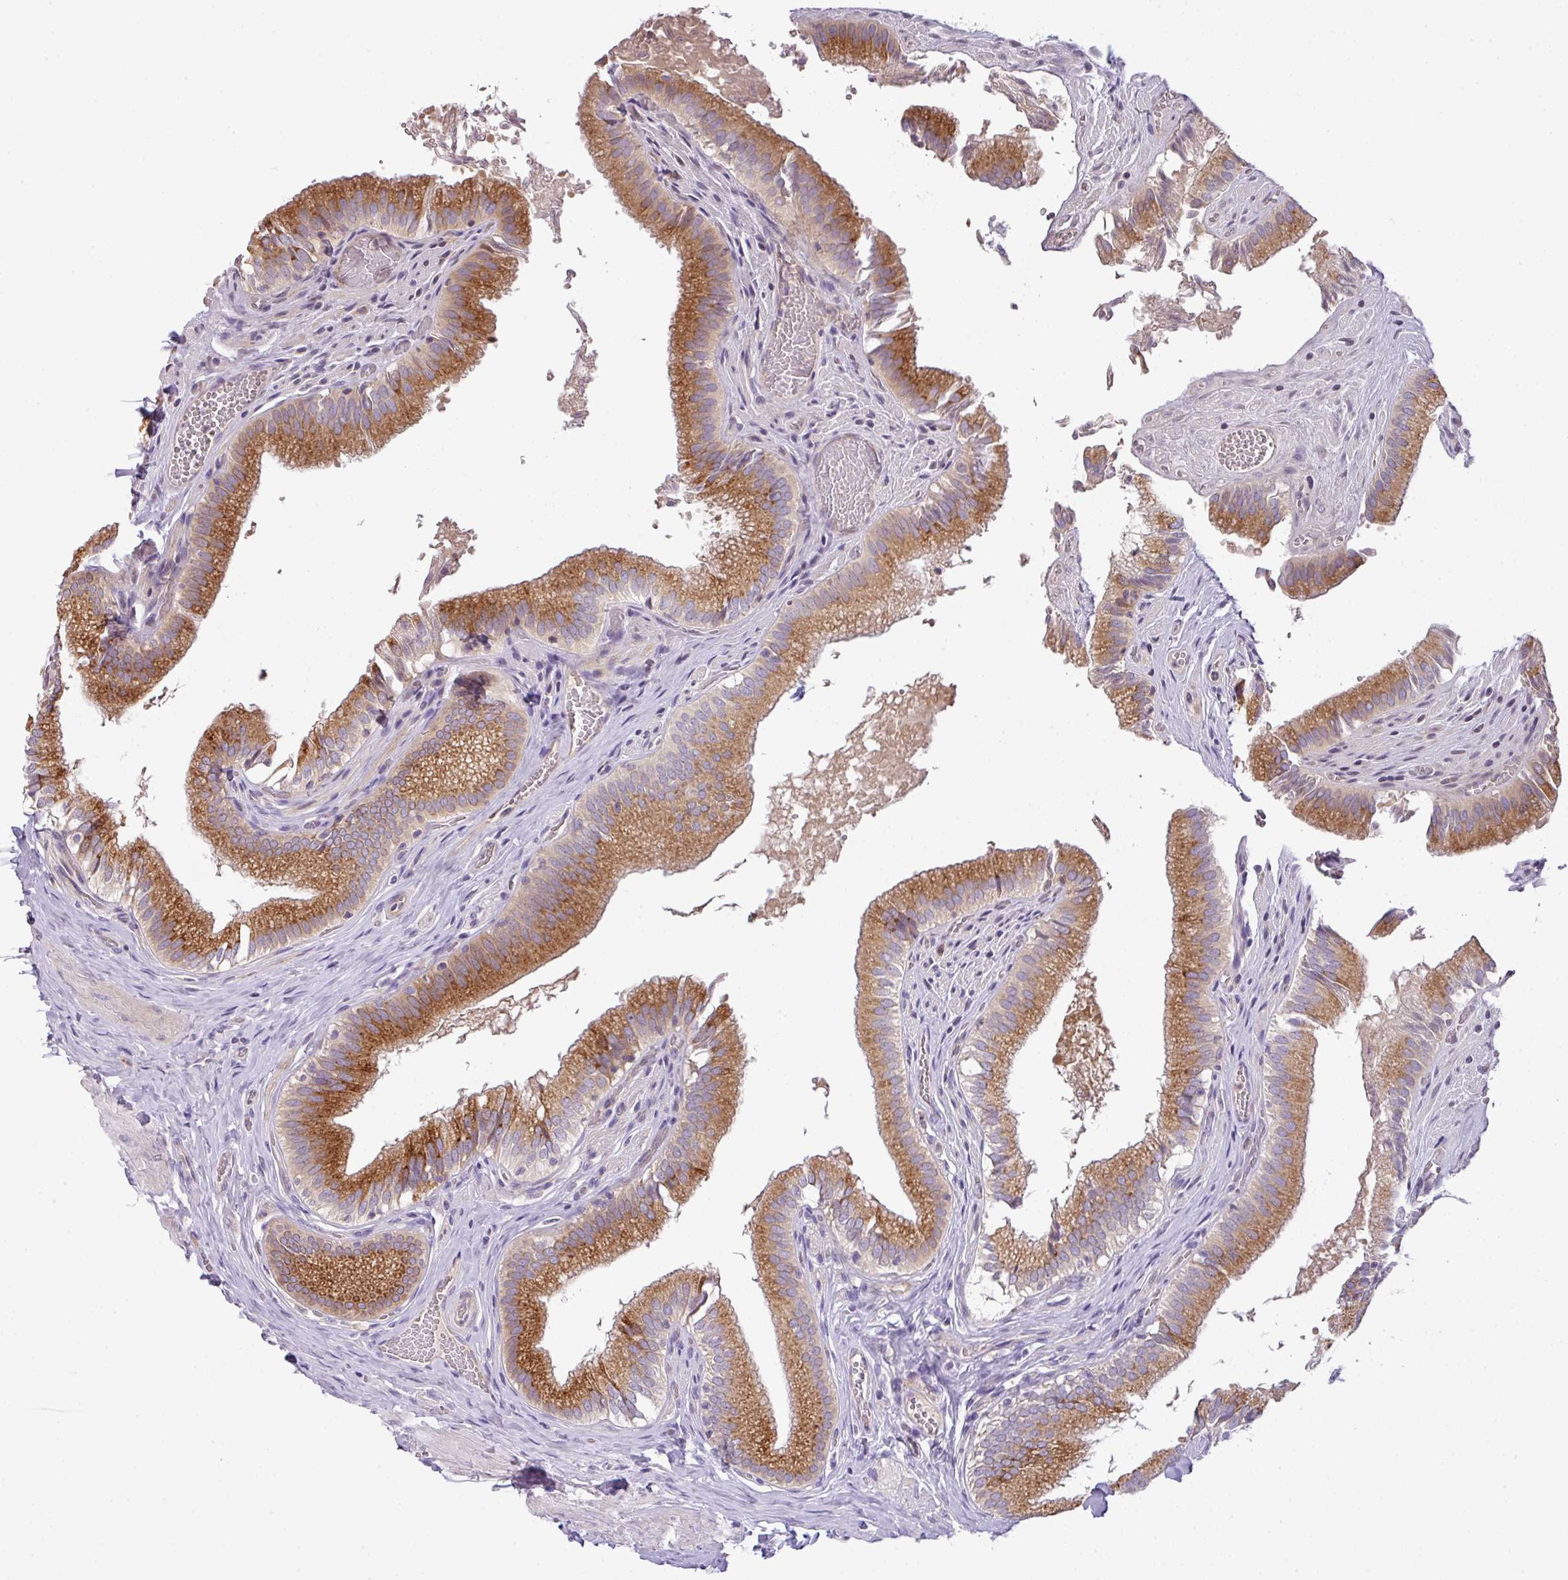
{"staining": {"intensity": "moderate", "quantity": ">75%", "location": "cytoplasmic/membranous"}, "tissue": "gallbladder", "cell_type": "Glandular cells", "image_type": "normal", "snomed": [{"axis": "morphology", "description": "Normal tissue, NOS"}, {"axis": "topography", "description": "Gallbladder"}, {"axis": "topography", "description": "Peripheral nerve tissue"}], "caption": "Glandular cells reveal medium levels of moderate cytoplasmic/membranous staining in approximately >75% of cells in benign human gallbladder.", "gene": "PIK3R5", "patient": {"sex": "male", "age": 17}}